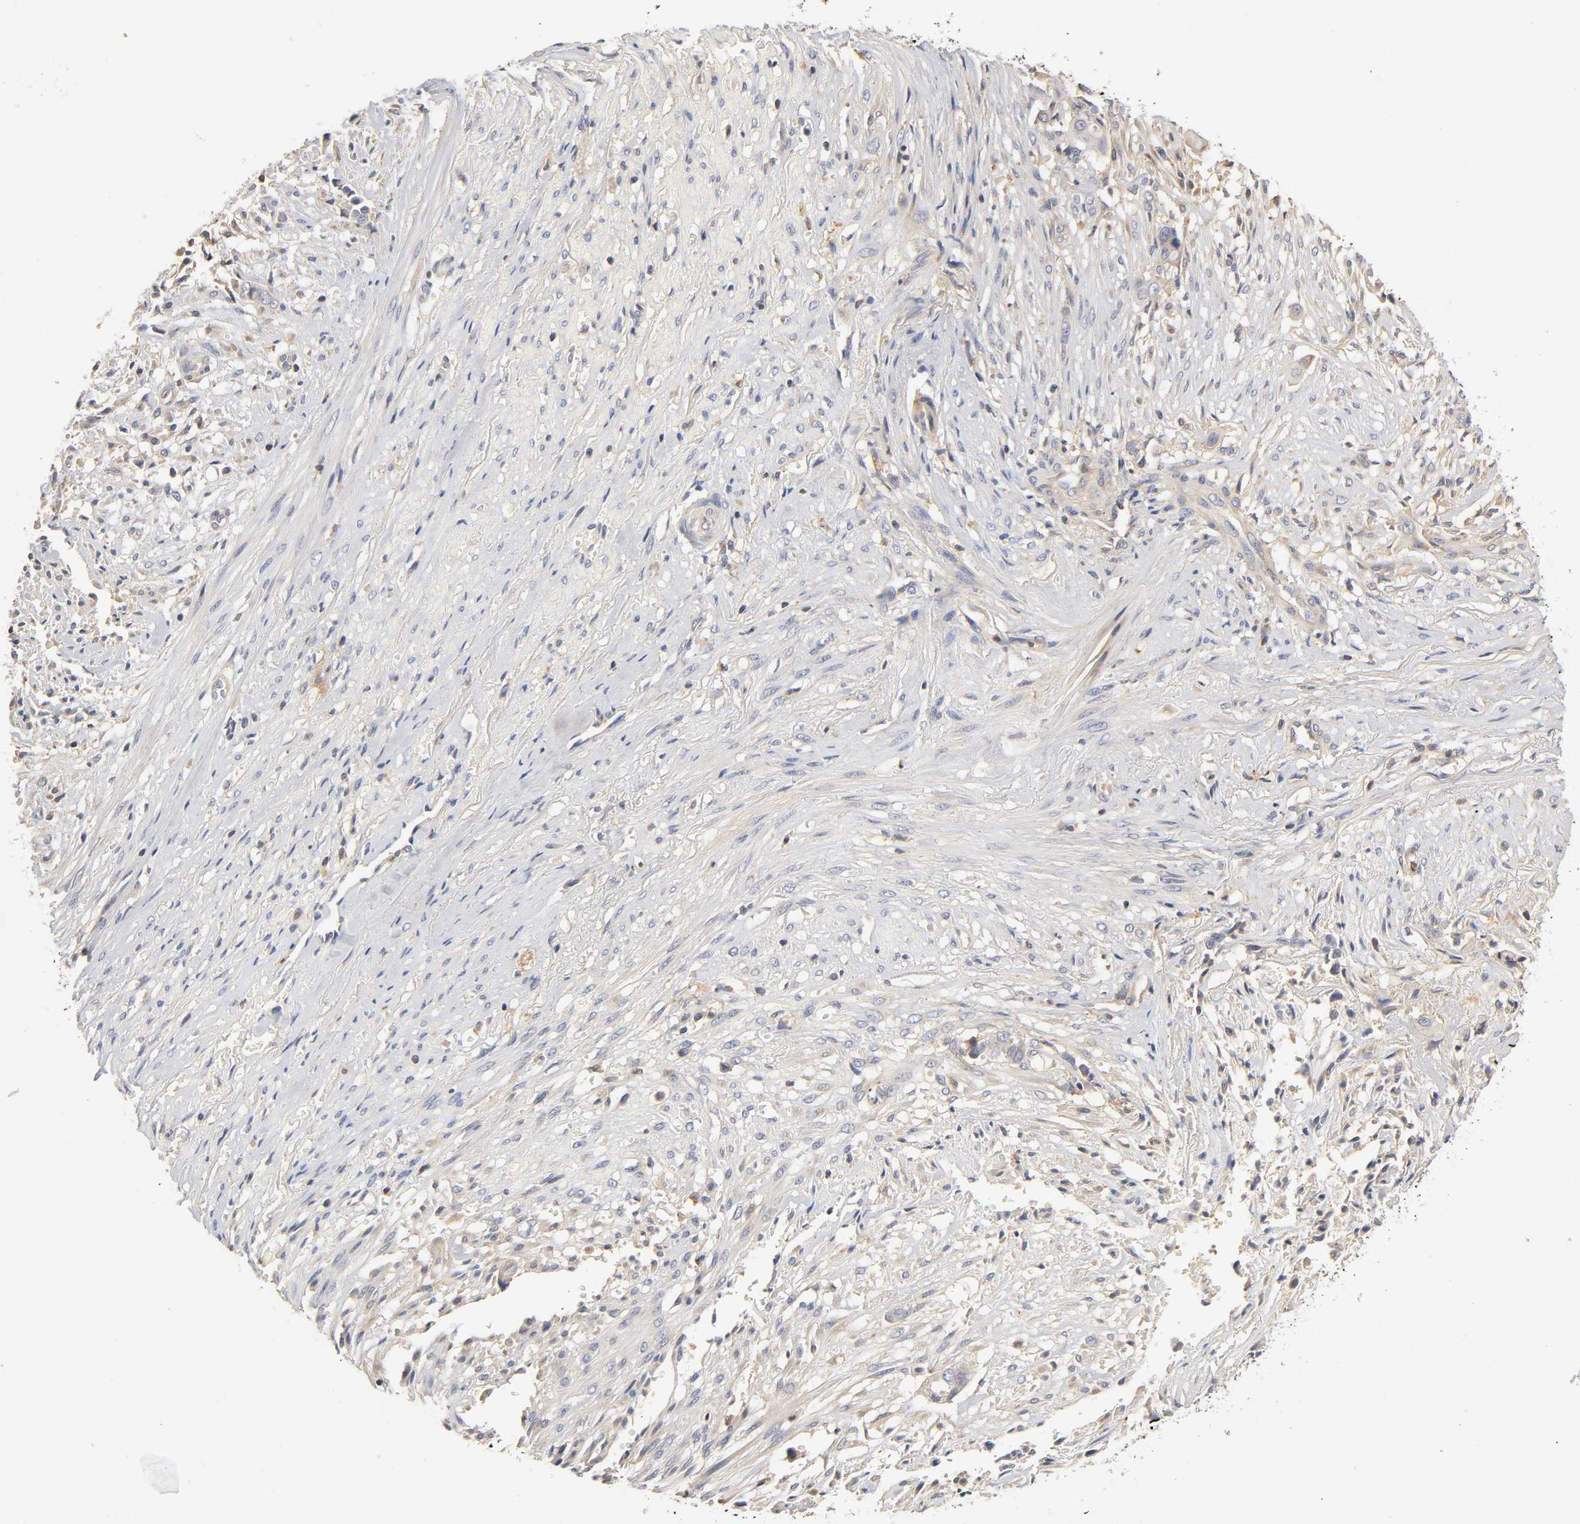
{"staining": {"intensity": "weak", "quantity": ">75%", "location": "cytoplasmic/membranous"}, "tissue": "liver cancer", "cell_type": "Tumor cells", "image_type": "cancer", "snomed": [{"axis": "morphology", "description": "Cholangiocarcinoma"}, {"axis": "topography", "description": "Liver"}], "caption": "A high-resolution photomicrograph shows immunohistochemistry (IHC) staining of liver cancer, which exhibits weak cytoplasmic/membranous positivity in about >75% of tumor cells.", "gene": "RHOA", "patient": {"sex": "female", "age": 70}}